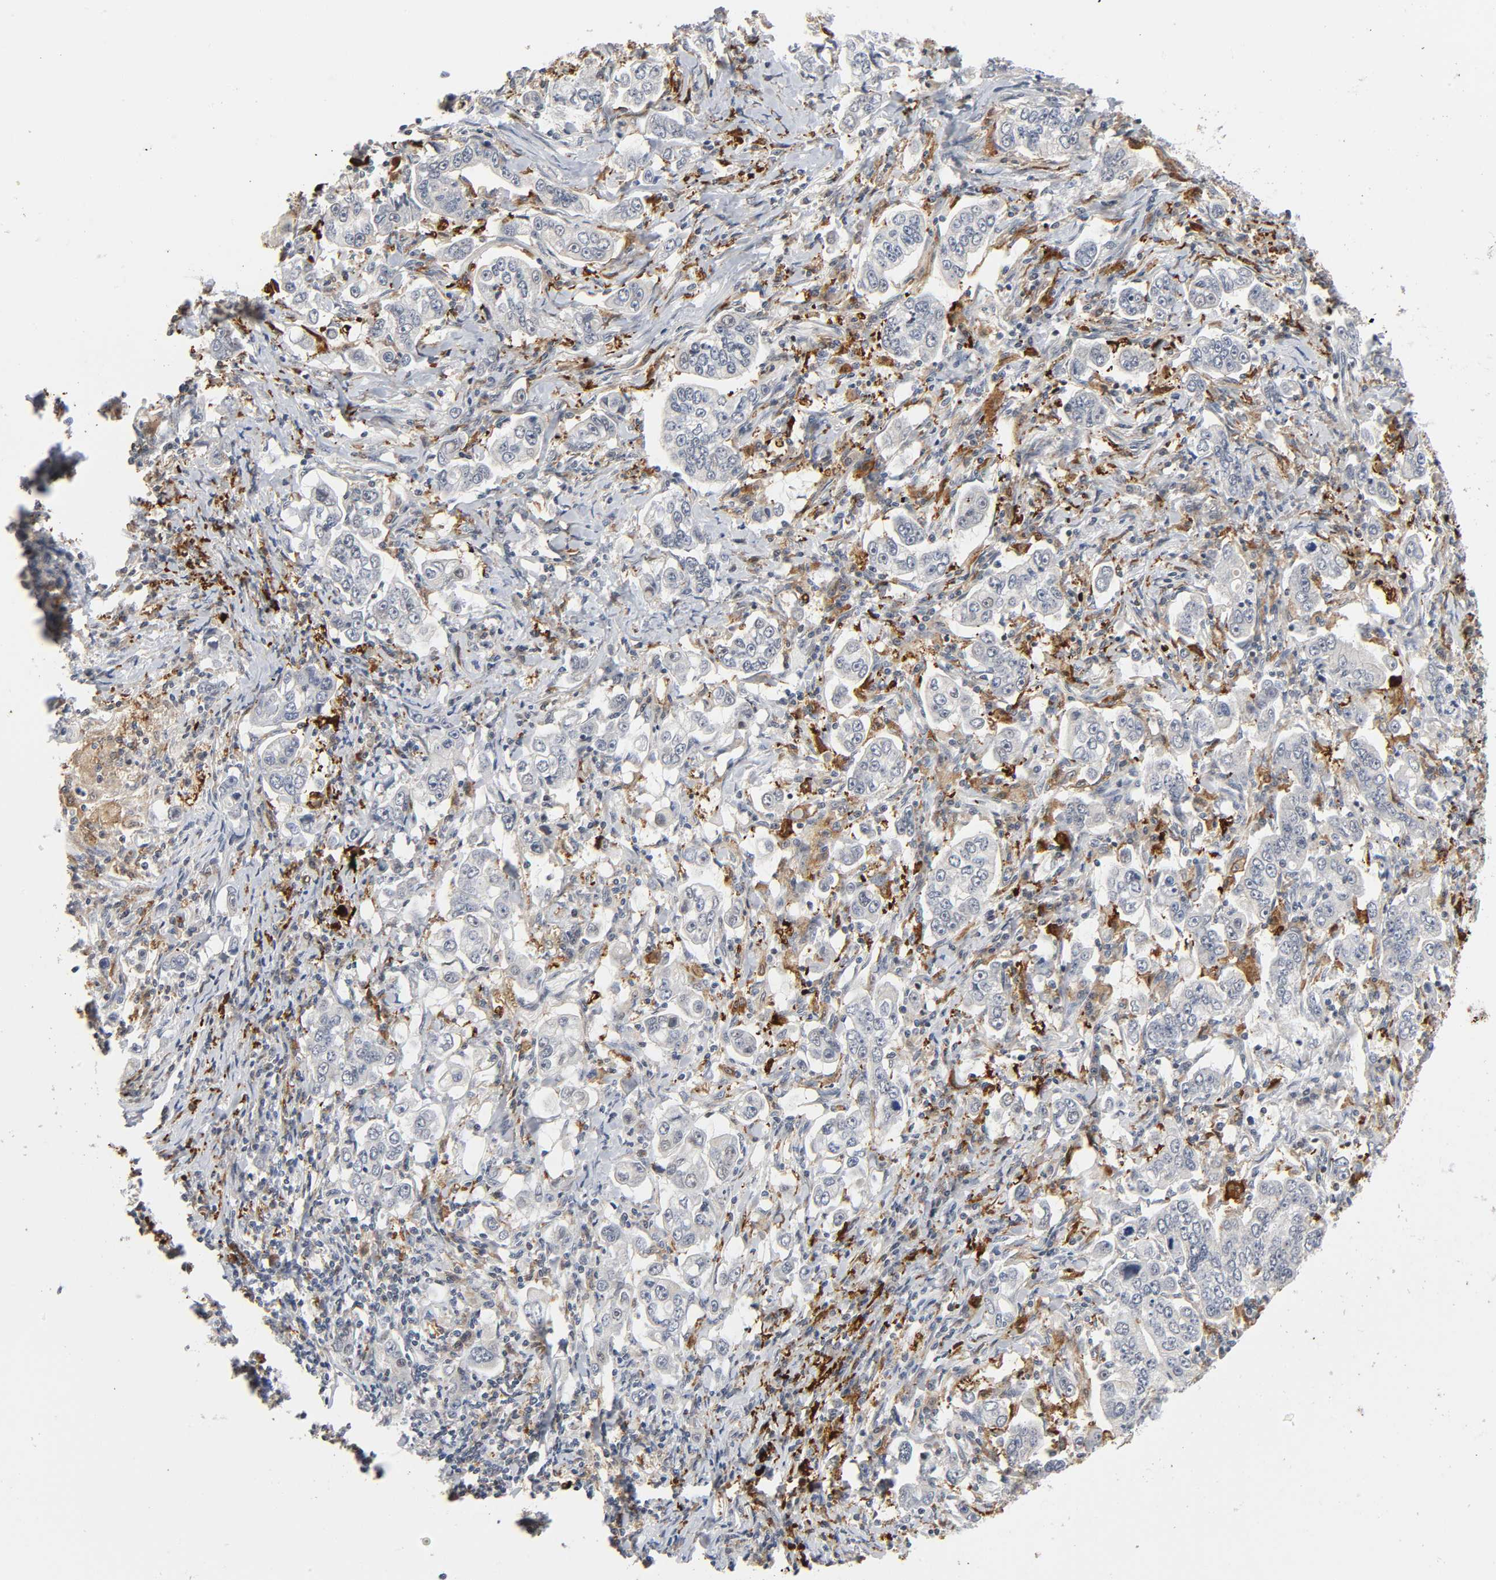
{"staining": {"intensity": "weak", "quantity": "<25%", "location": "nuclear"}, "tissue": "stomach cancer", "cell_type": "Tumor cells", "image_type": "cancer", "snomed": [{"axis": "morphology", "description": "Adenocarcinoma, NOS"}, {"axis": "topography", "description": "Stomach, lower"}], "caption": "An immunohistochemistry photomicrograph of stomach adenocarcinoma is shown. There is no staining in tumor cells of stomach adenocarcinoma.", "gene": "KAT2B", "patient": {"sex": "female", "age": 72}}